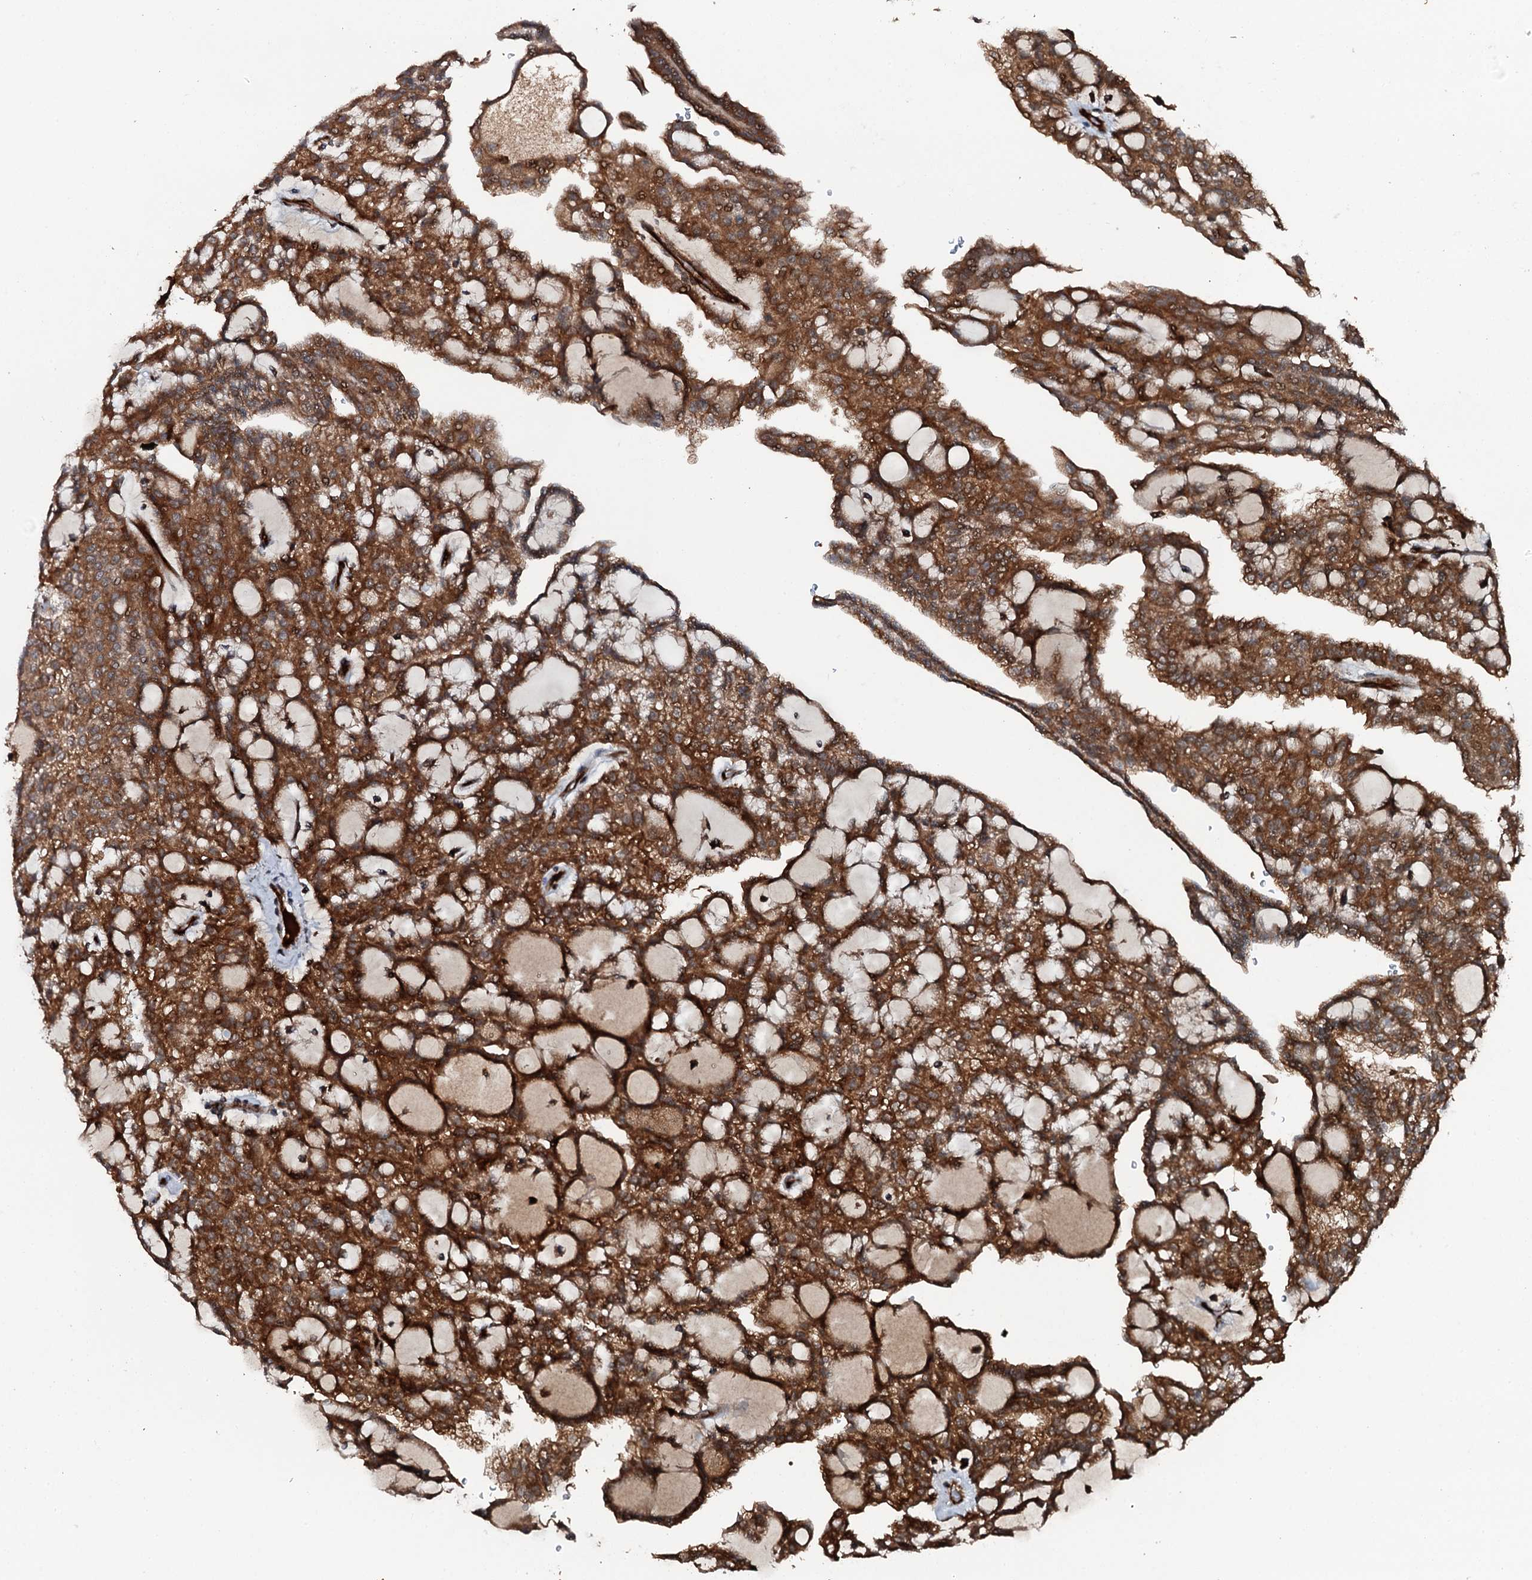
{"staining": {"intensity": "strong", "quantity": ">75%", "location": "cytoplasmic/membranous"}, "tissue": "renal cancer", "cell_type": "Tumor cells", "image_type": "cancer", "snomed": [{"axis": "morphology", "description": "Adenocarcinoma, NOS"}, {"axis": "topography", "description": "Kidney"}], "caption": "Renal cancer (adenocarcinoma) tissue shows strong cytoplasmic/membranous staining in approximately >75% of tumor cells, visualized by immunohistochemistry.", "gene": "FLYWCH1", "patient": {"sex": "male", "age": 63}}